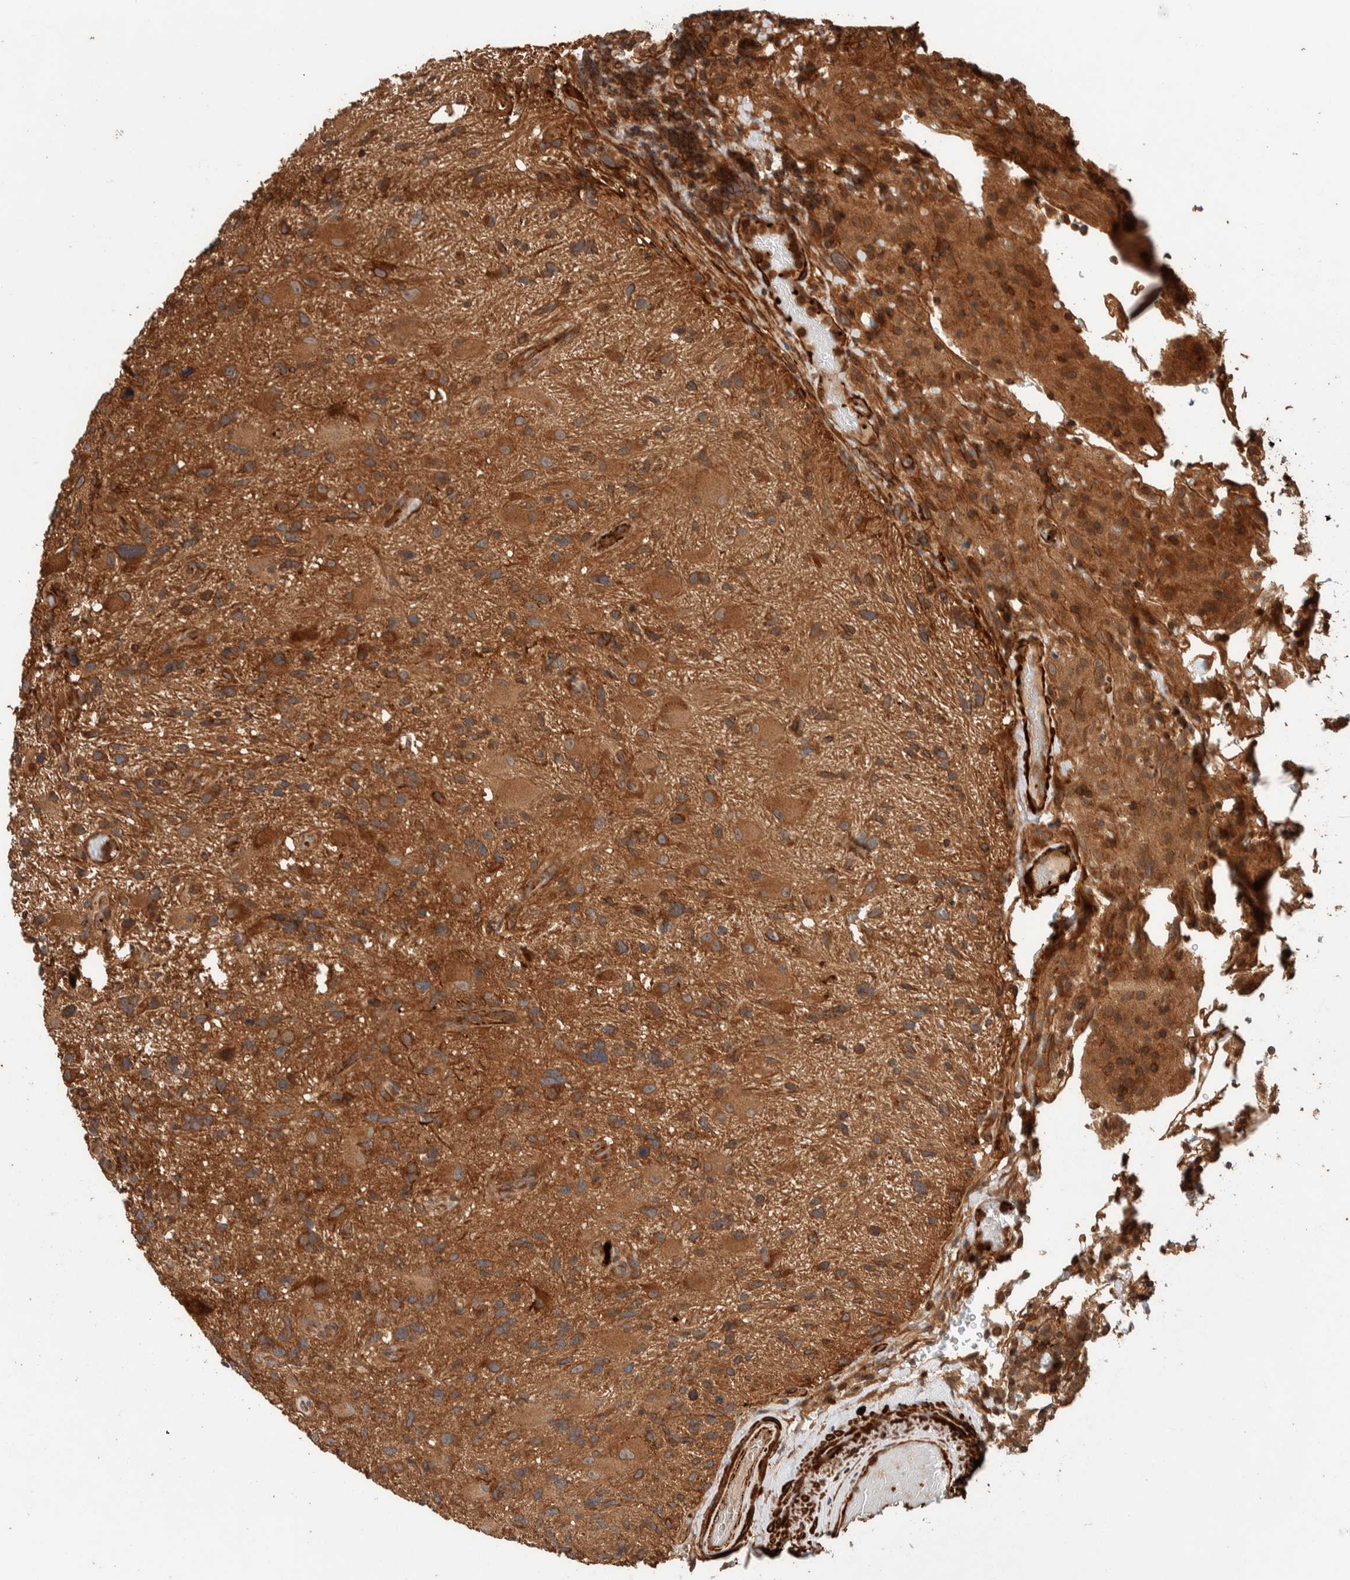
{"staining": {"intensity": "moderate", "quantity": ">75%", "location": "cytoplasmic/membranous"}, "tissue": "glioma", "cell_type": "Tumor cells", "image_type": "cancer", "snomed": [{"axis": "morphology", "description": "Glioma, malignant, High grade"}, {"axis": "topography", "description": "Brain"}], "caption": "Immunohistochemical staining of glioma displays moderate cytoplasmic/membranous protein expression in approximately >75% of tumor cells.", "gene": "SYNRG", "patient": {"sex": "male", "age": 33}}